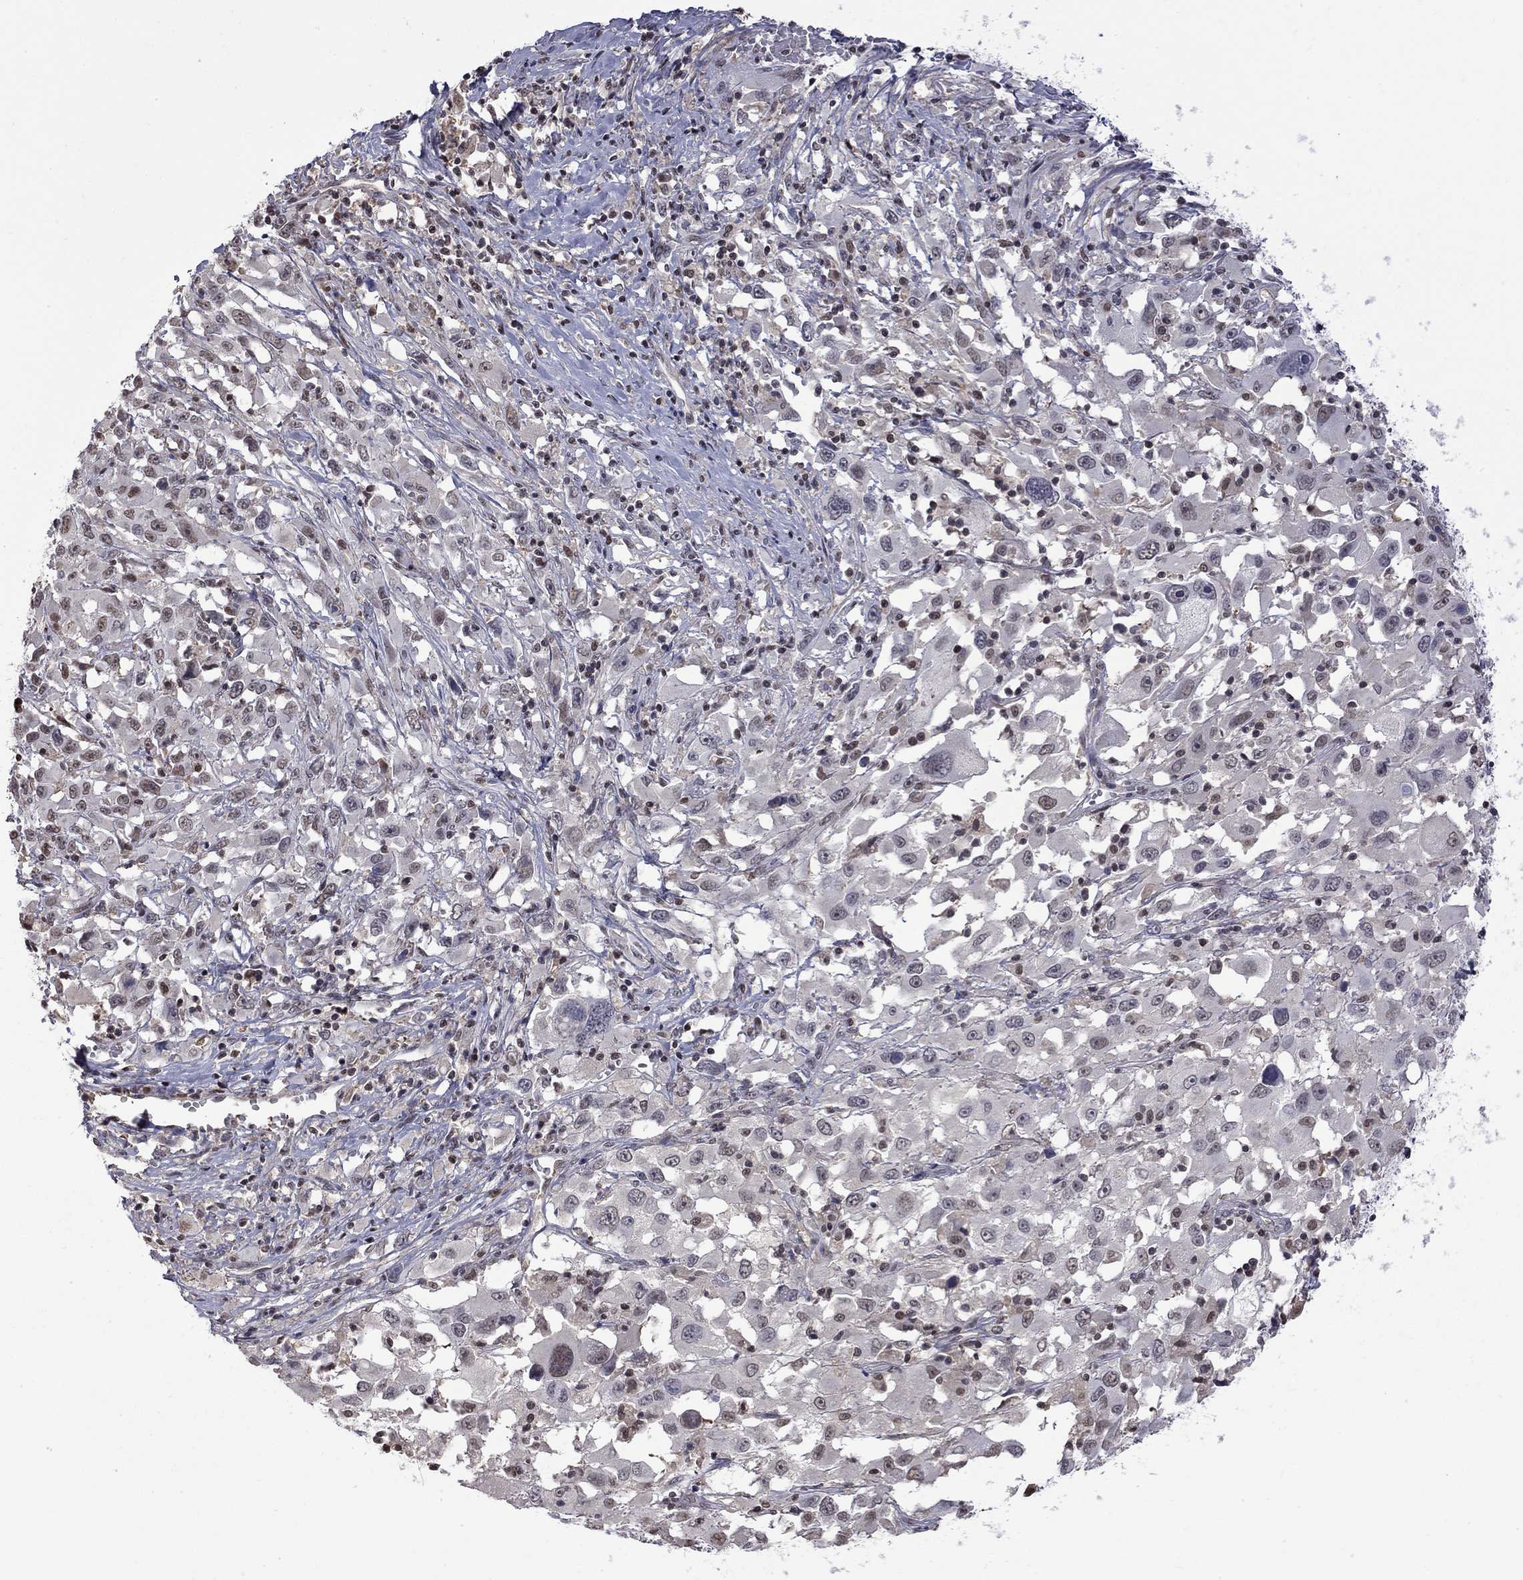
{"staining": {"intensity": "weak", "quantity": "<25%", "location": "nuclear"}, "tissue": "melanoma", "cell_type": "Tumor cells", "image_type": "cancer", "snomed": [{"axis": "morphology", "description": "Malignant melanoma, Metastatic site"}, {"axis": "topography", "description": "Soft tissue"}], "caption": "Tumor cells are negative for brown protein staining in melanoma. The staining is performed using DAB brown chromogen with nuclei counter-stained in using hematoxylin.", "gene": "RFWD3", "patient": {"sex": "male", "age": 50}}